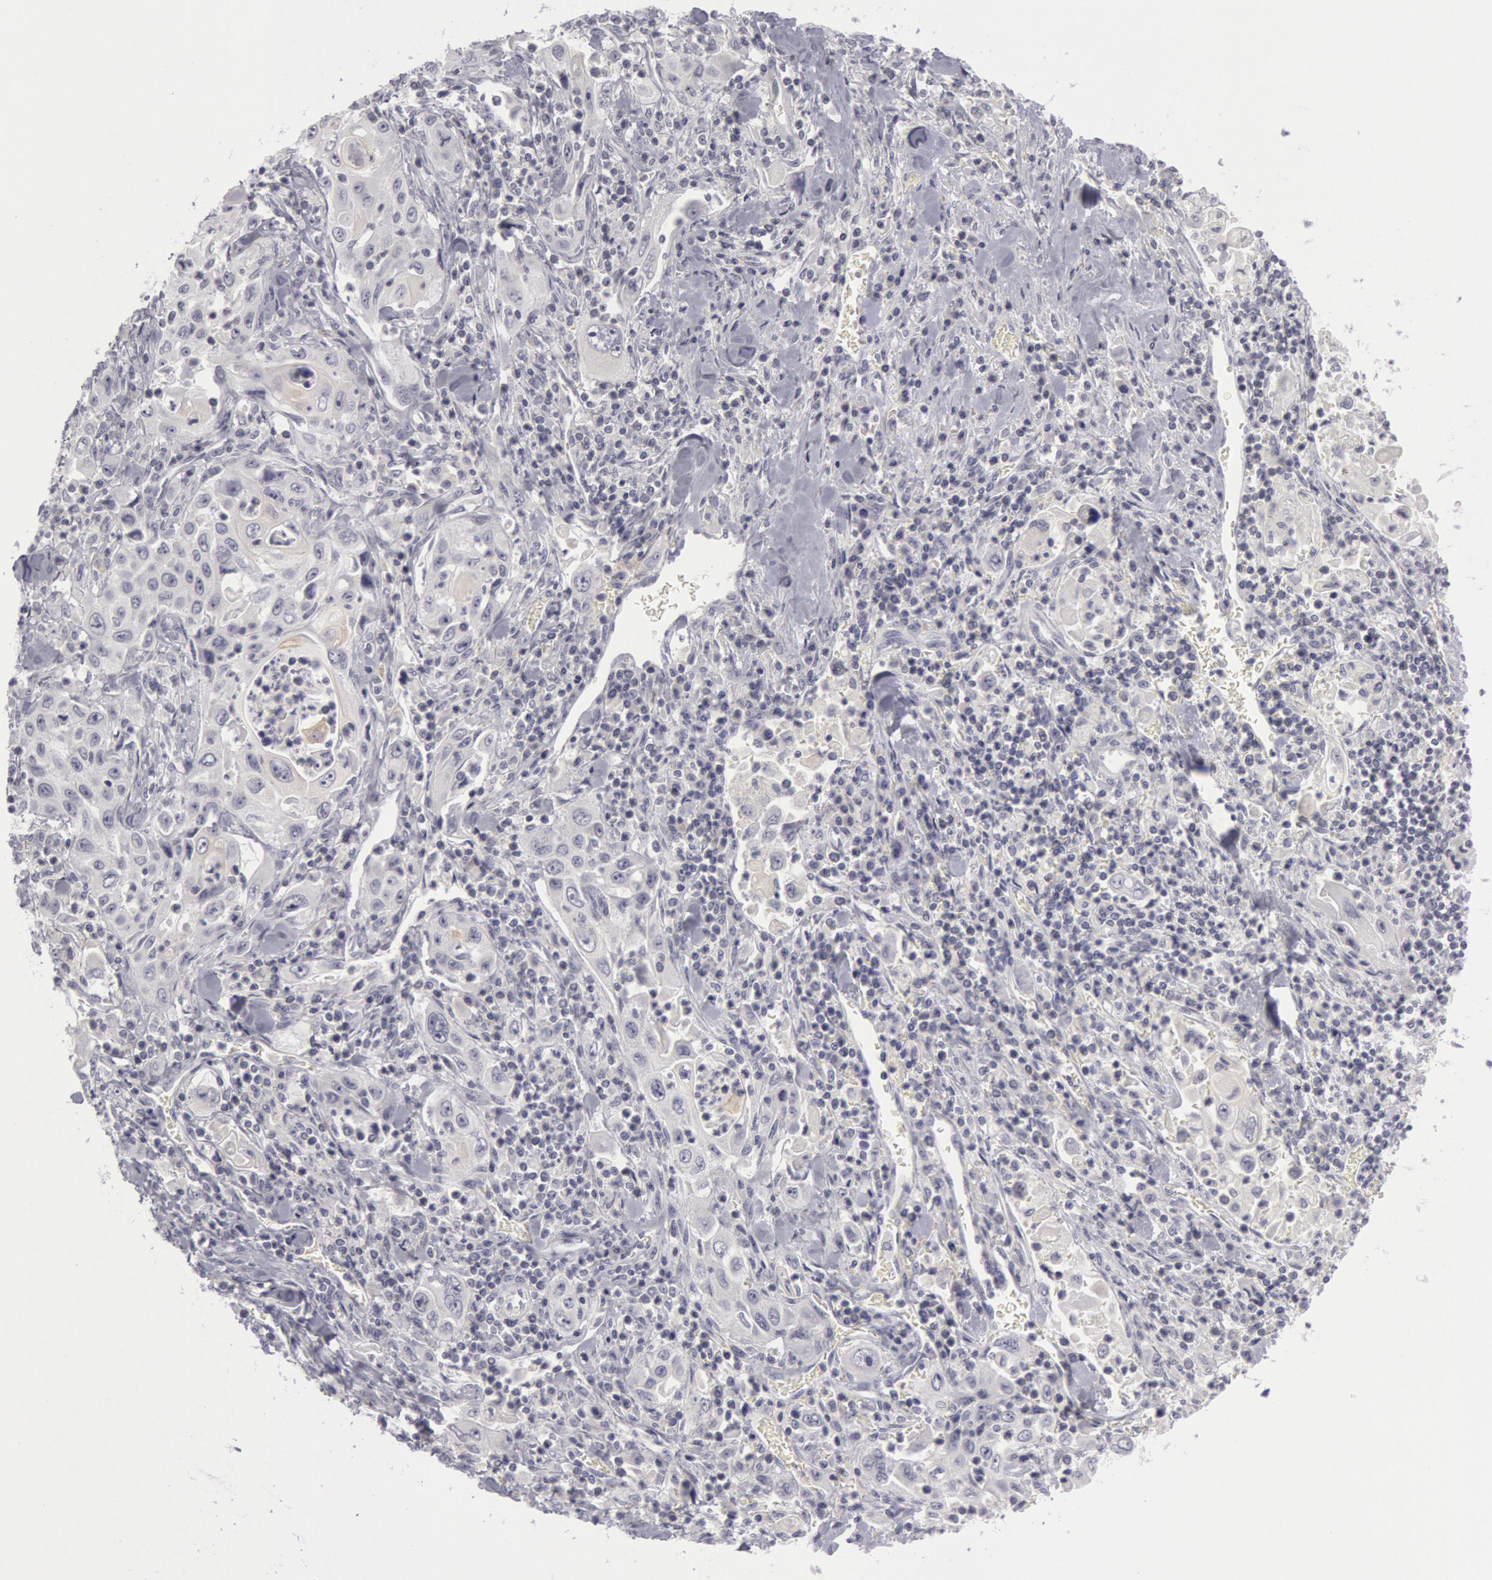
{"staining": {"intensity": "negative", "quantity": "none", "location": "none"}, "tissue": "pancreatic cancer", "cell_type": "Tumor cells", "image_type": "cancer", "snomed": [{"axis": "morphology", "description": "Adenocarcinoma, NOS"}, {"axis": "topography", "description": "Pancreas"}], "caption": "Pancreatic cancer (adenocarcinoma) stained for a protein using immunohistochemistry demonstrates no staining tumor cells.", "gene": "KRT16", "patient": {"sex": "male", "age": 70}}